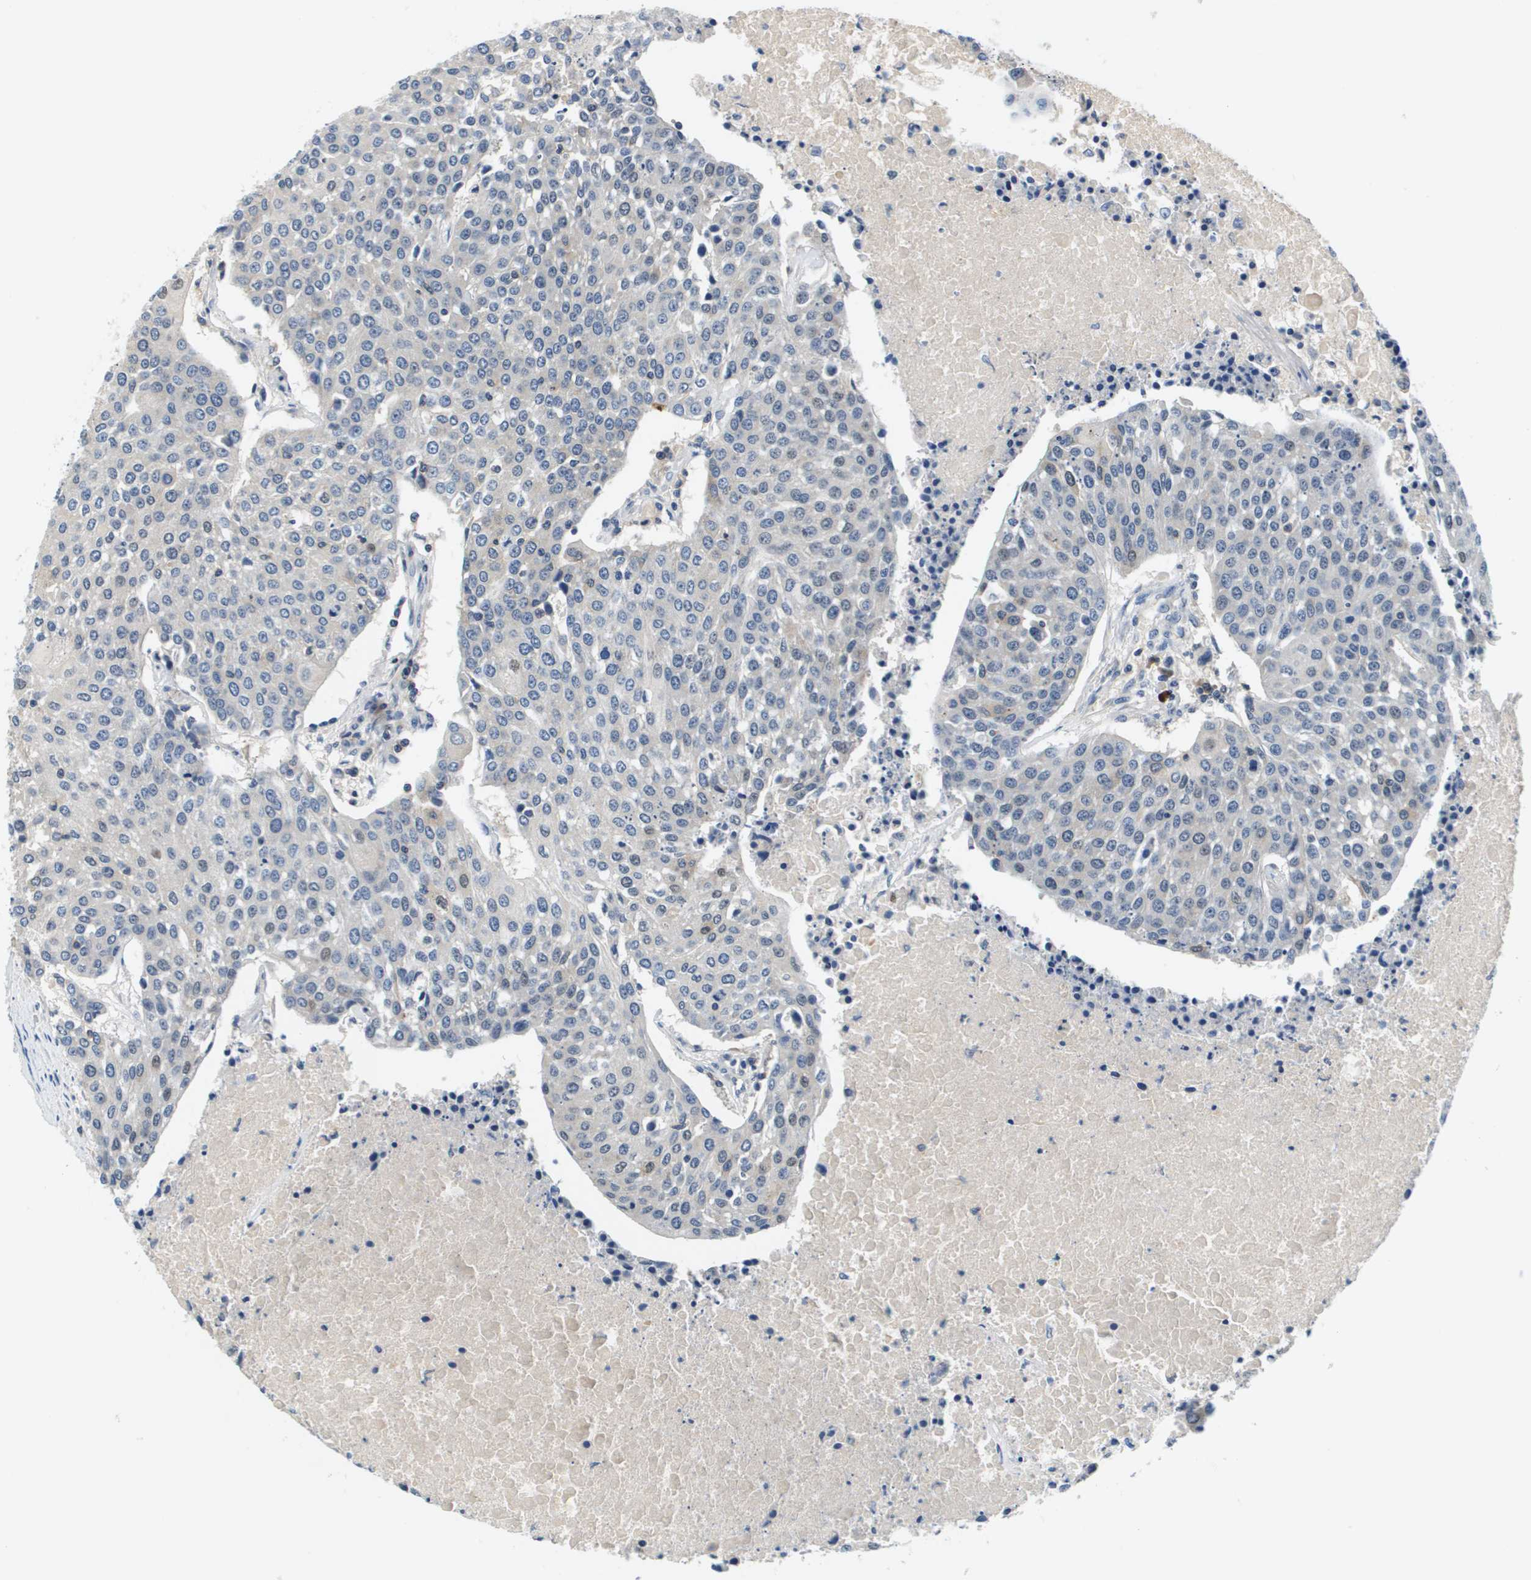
{"staining": {"intensity": "negative", "quantity": "none", "location": "none"}, "tissue": "urothelial cancer", "cell_type": "Tumor cells", "image_type": "cancer", "snomed": [{"axis": "morphology", "description": "Urothelial carcinoma, High grade"}, {"axis": "topography", "description": "Urinary bladder"}], "caption": "Immunohistochemical staining of urothelial cancer reveals no significant staining in tumor cells. (DAB (3,3'-diaminobenzidine) IHC, high magnification).", "gene": "KCNQ5", "patient": {"sex": "female", "age": 85}}